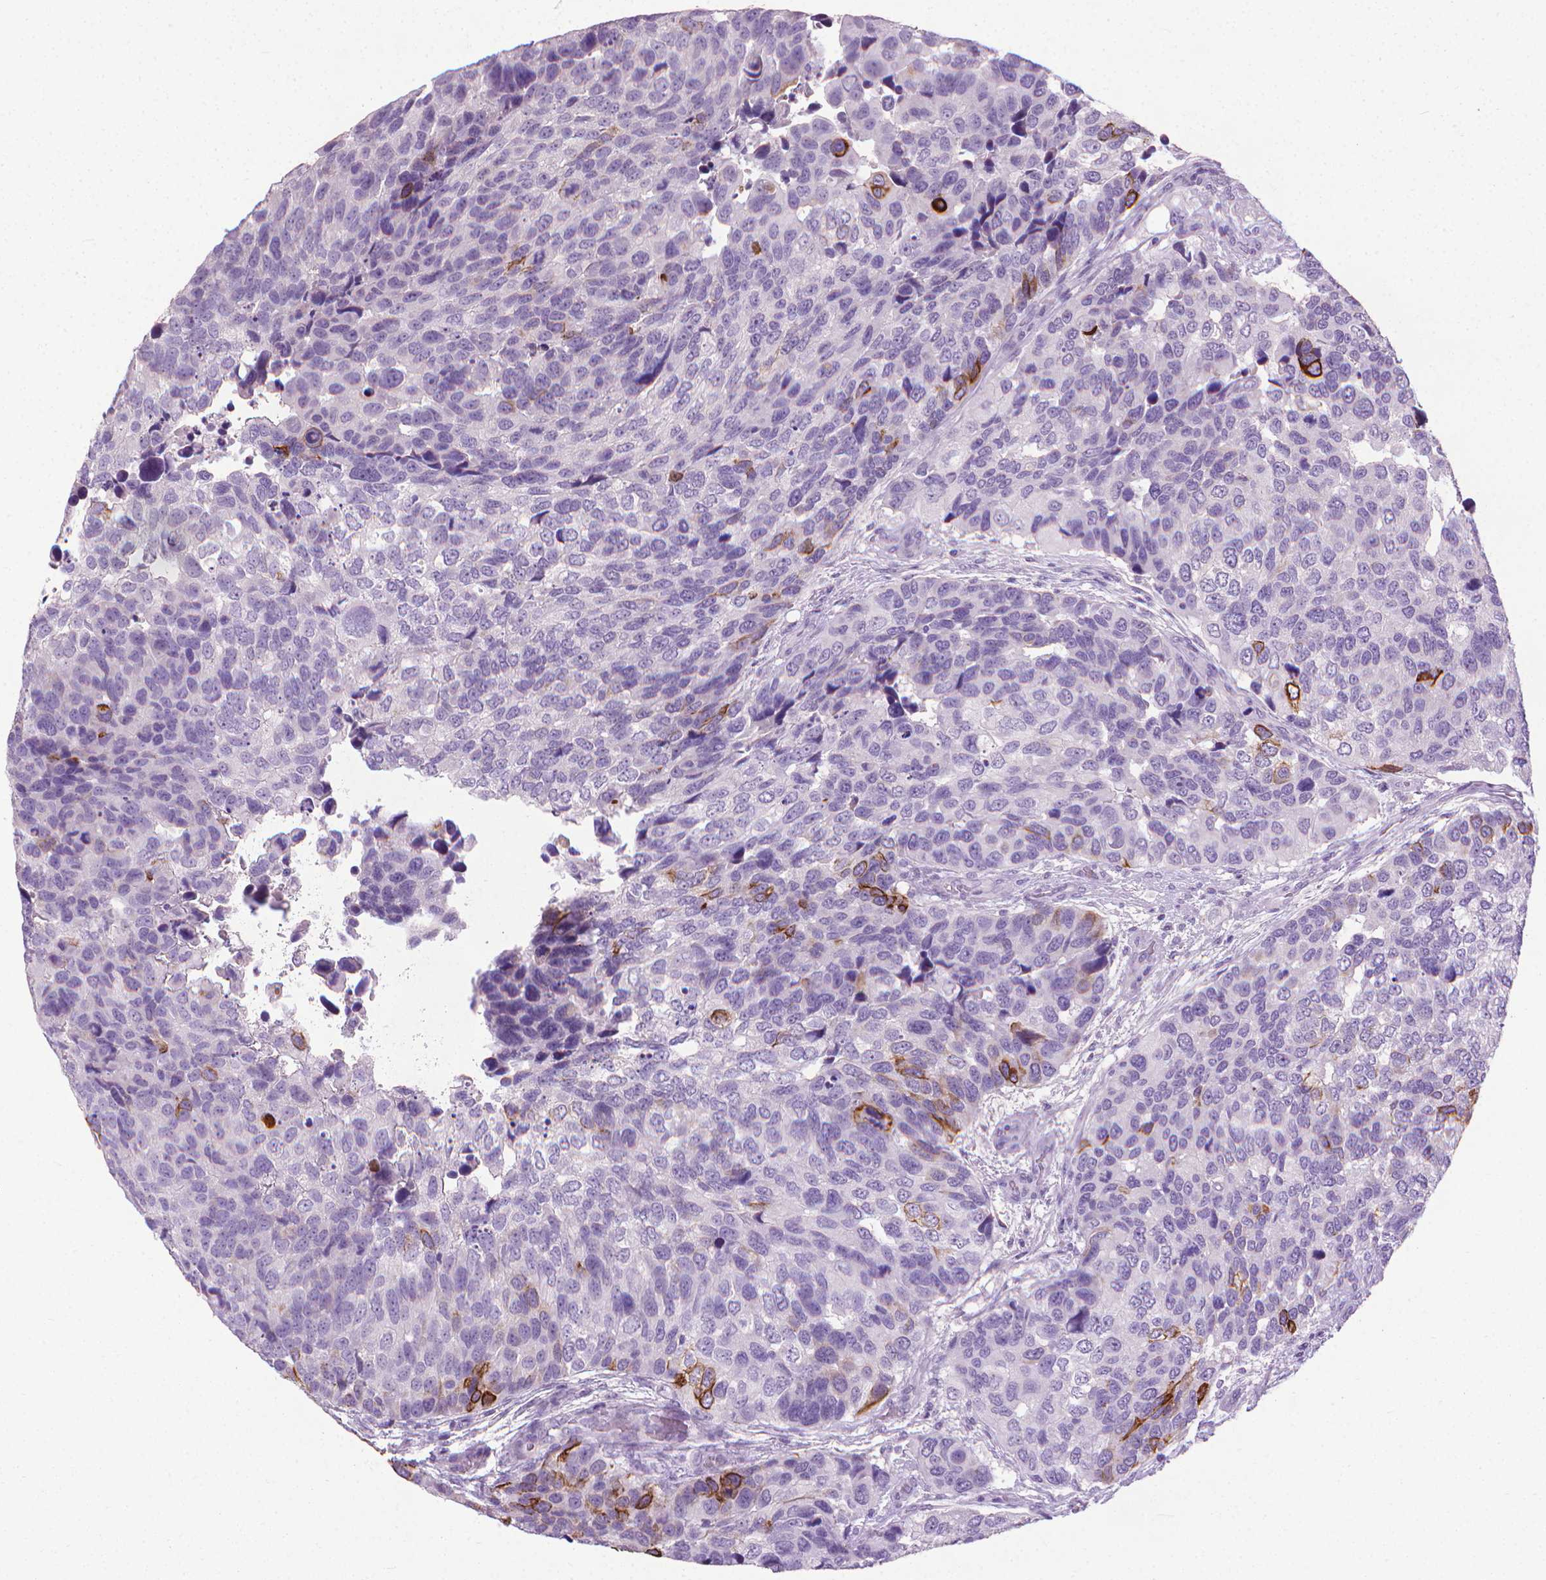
{"staining": {"intensity": "negative", "quantity": "none", "location": "none"}, "tissue": "urothelial cancer", "cell_type": "Tumor cells", "image_type": "cancer", "snomed": [{"axis": "morphology", "description": "Urothelial carcinoma, High grade"}, {"axis": "topography", "description": "Urinary bladder"}], "caption": "Tumor cells are negative for brown protein staining in high-grade urothelial carcinoma. (DAB IHC visualized using brightfield microscopy, high magnification).", "gene": "KRT5", "patient": {"sex": "male", "age": 60}}